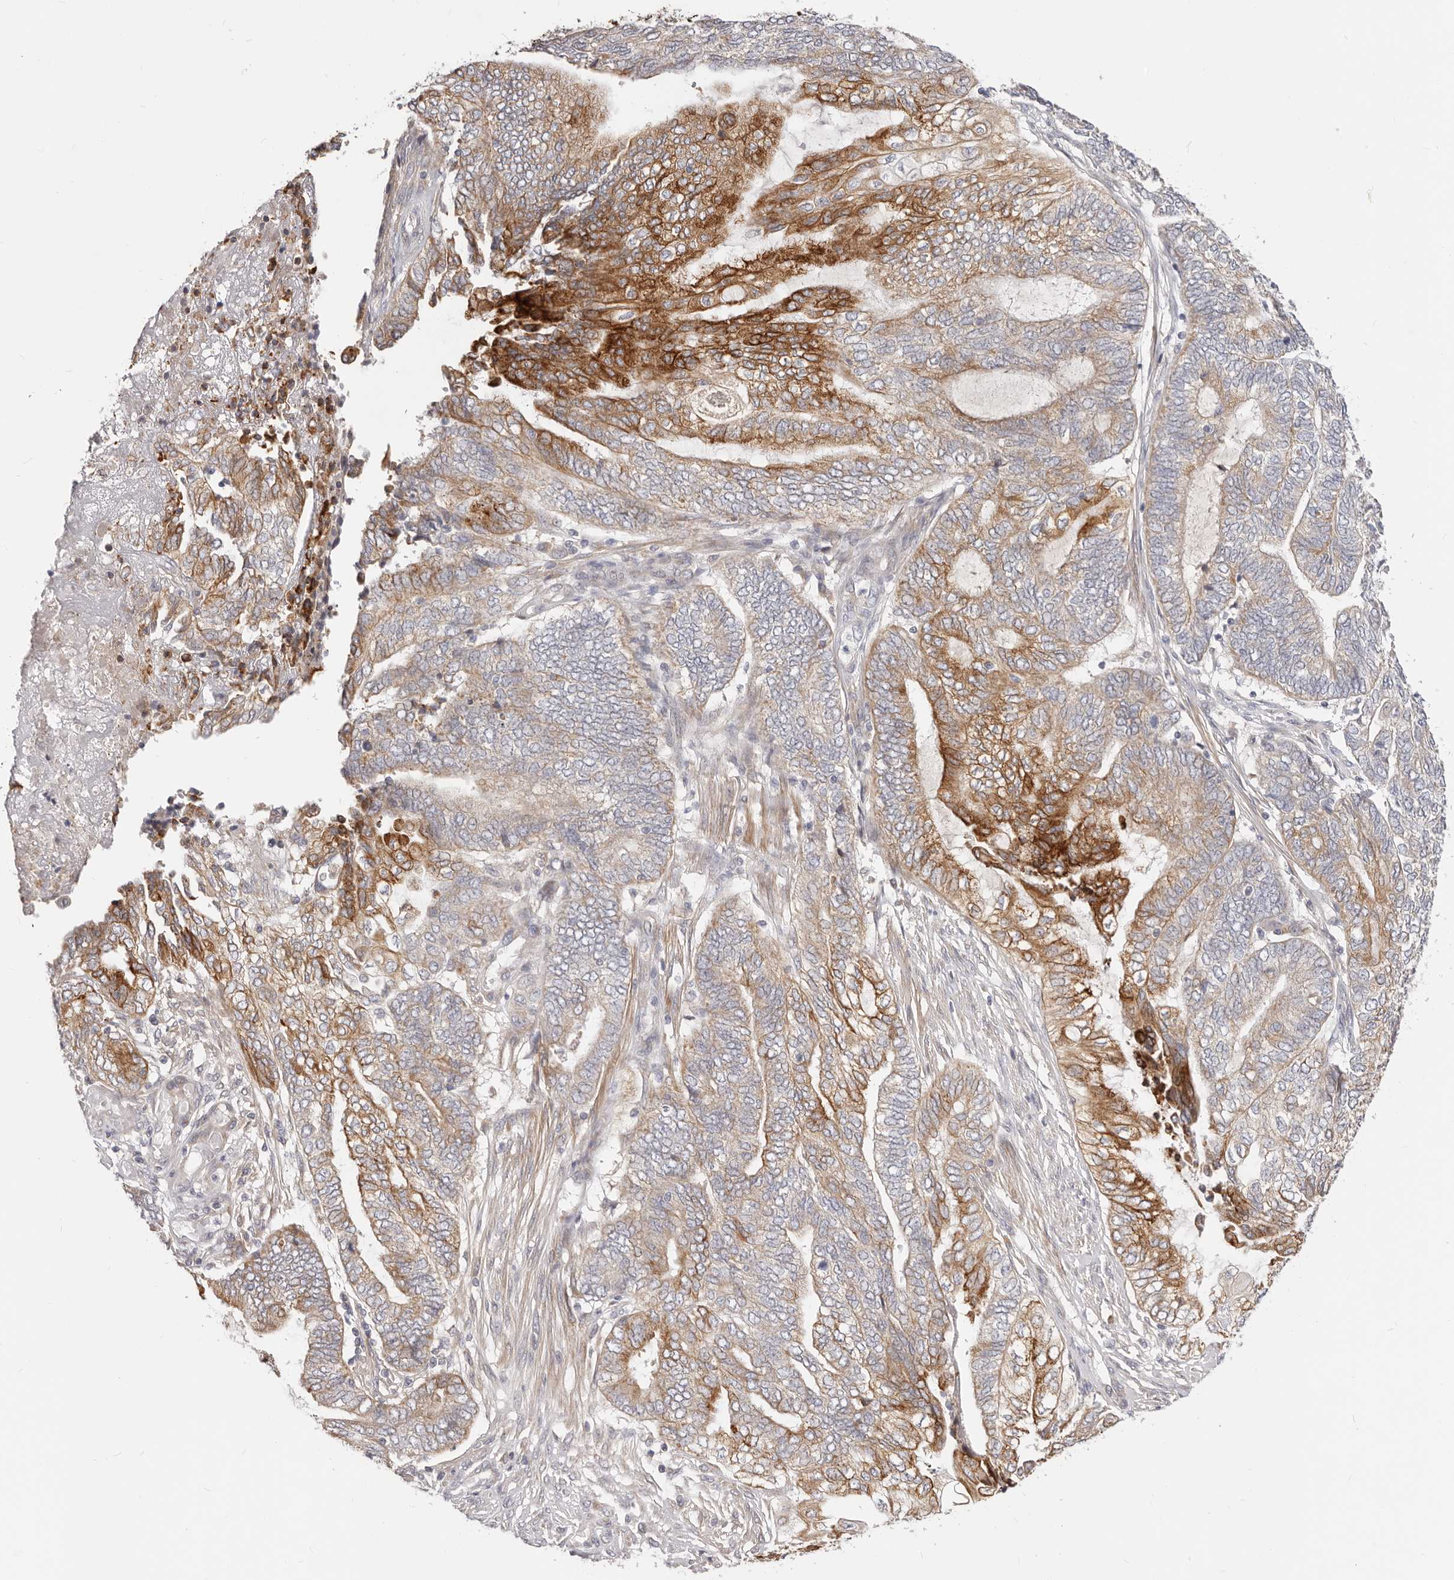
{"staining": {"intensity": "strong", "quantity": "<25%", "location": "cytoplasmic/membranous"}, "tissue": "endometrial cancer", "cell_type": "Tumor cells", "image_type": "cancer", "snomed": [{"axis": "morphology", "description": "Adenocarcinoma, NOS"}, {"axis": "topography", "description": "Uterus"}, {"axis": "topography", "description": "Endometrium"}], "caption": "Adenocarcinoma (endometrial) was stained to show a protein in brown. There is medium levels of strong cytoplasmic/membranous staining in approximately <25% of tumor cells.", "gene": "TFB2M", "patient": {"sex": "female", "age": 70}}